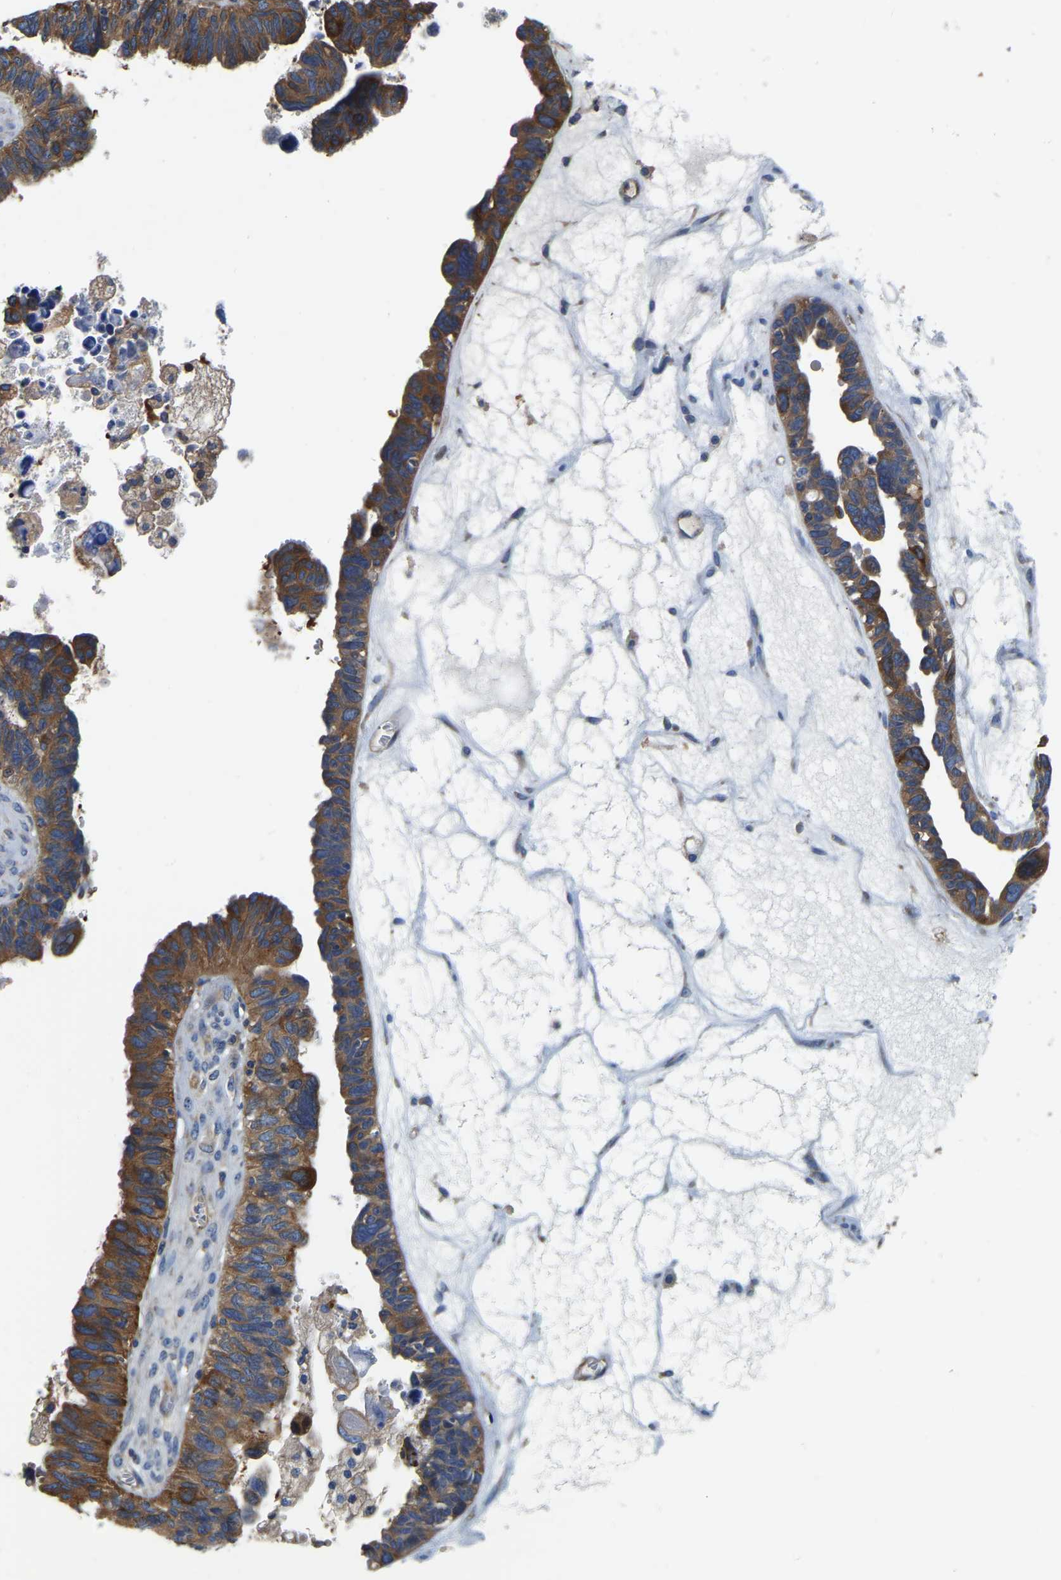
{"staining": {"intensity": "moderate", "quantity": ">75%", "location": "cytoplasmic/membranous"}, "tissue": "ovarian cancer", "cell_type": "Tumor cells", "image_type": "cancer", "snomed": [{"axis": "morphology", "description": "Cystadenocarcinoma, serous, NOS"}, {"axis": "topography", "description": "Ovary"}], "caption": "The photomicrograph exhibits immunohistochemical staining of ovarian serous cystadenocarcinoma. There is moderate cytoplasmic/membranous staining is present in about >75% of tumor cells.", "gene": "GARS1", "patient": {"sex": "female", "age": 79}}